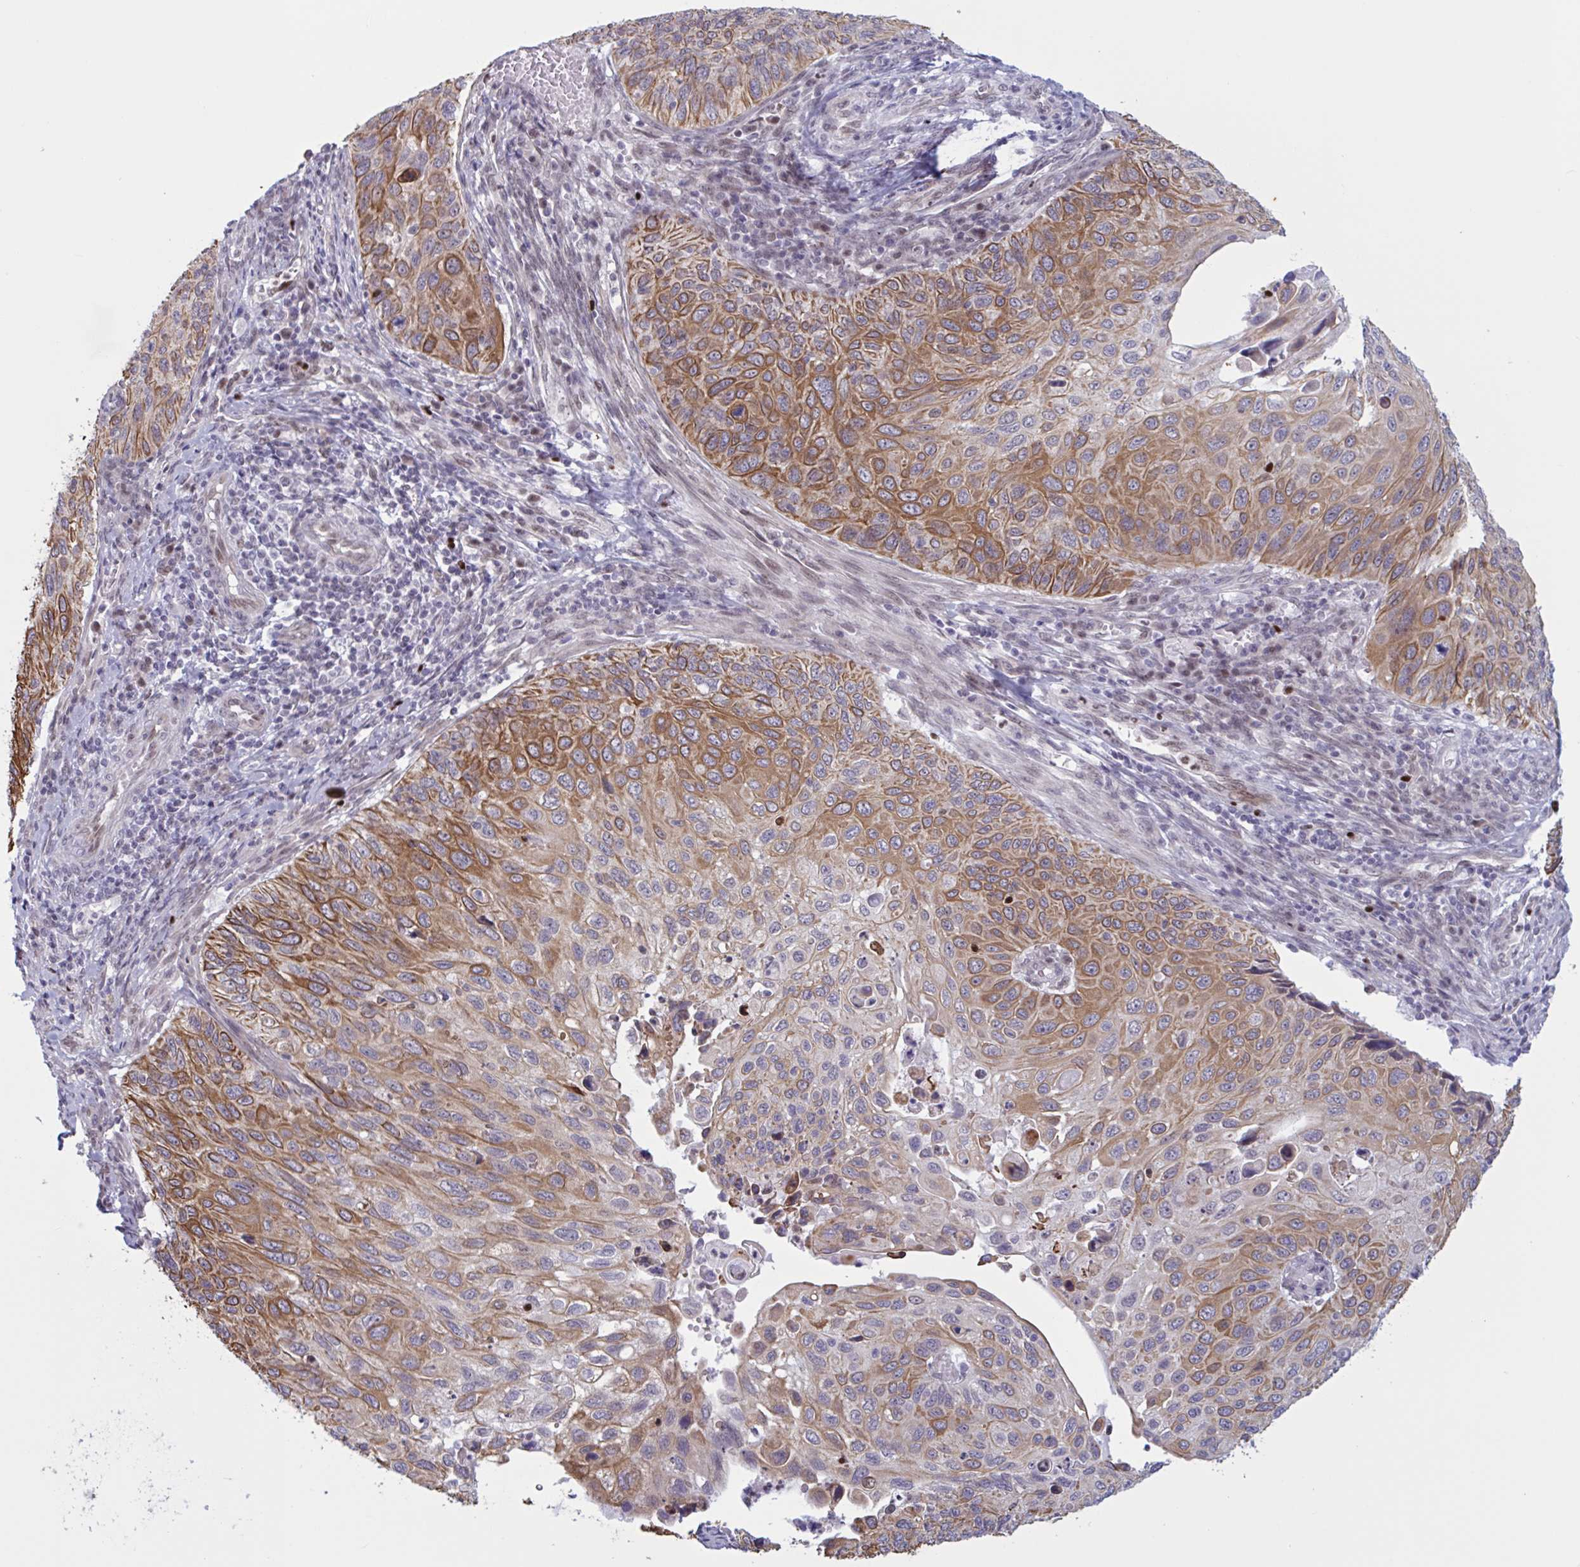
{"staining": {"intensity": "moderate", "quantity": "25%-75%", "location": "cytoplasmic/membranous"}, "tissue": "cervical cancer", "cell_type": "Tumor cells", "image_type": "cancer", "snomed": [{"axis": "morphology", "description": "Squamous cell carcinoma, NOS"}, {"axis": "topography", "description": "Cervix"}], "caption": "Cervical cancer stained with DAB (3,3'-diaminobenzidine) immunohistochemistry (IHC) displays medium levels of moderate cytoplasmic/membranous expression in about 25%-75% of tumor cells.", "gene": "PRMT6", "patient": {"sex": "female", "age": 70}}